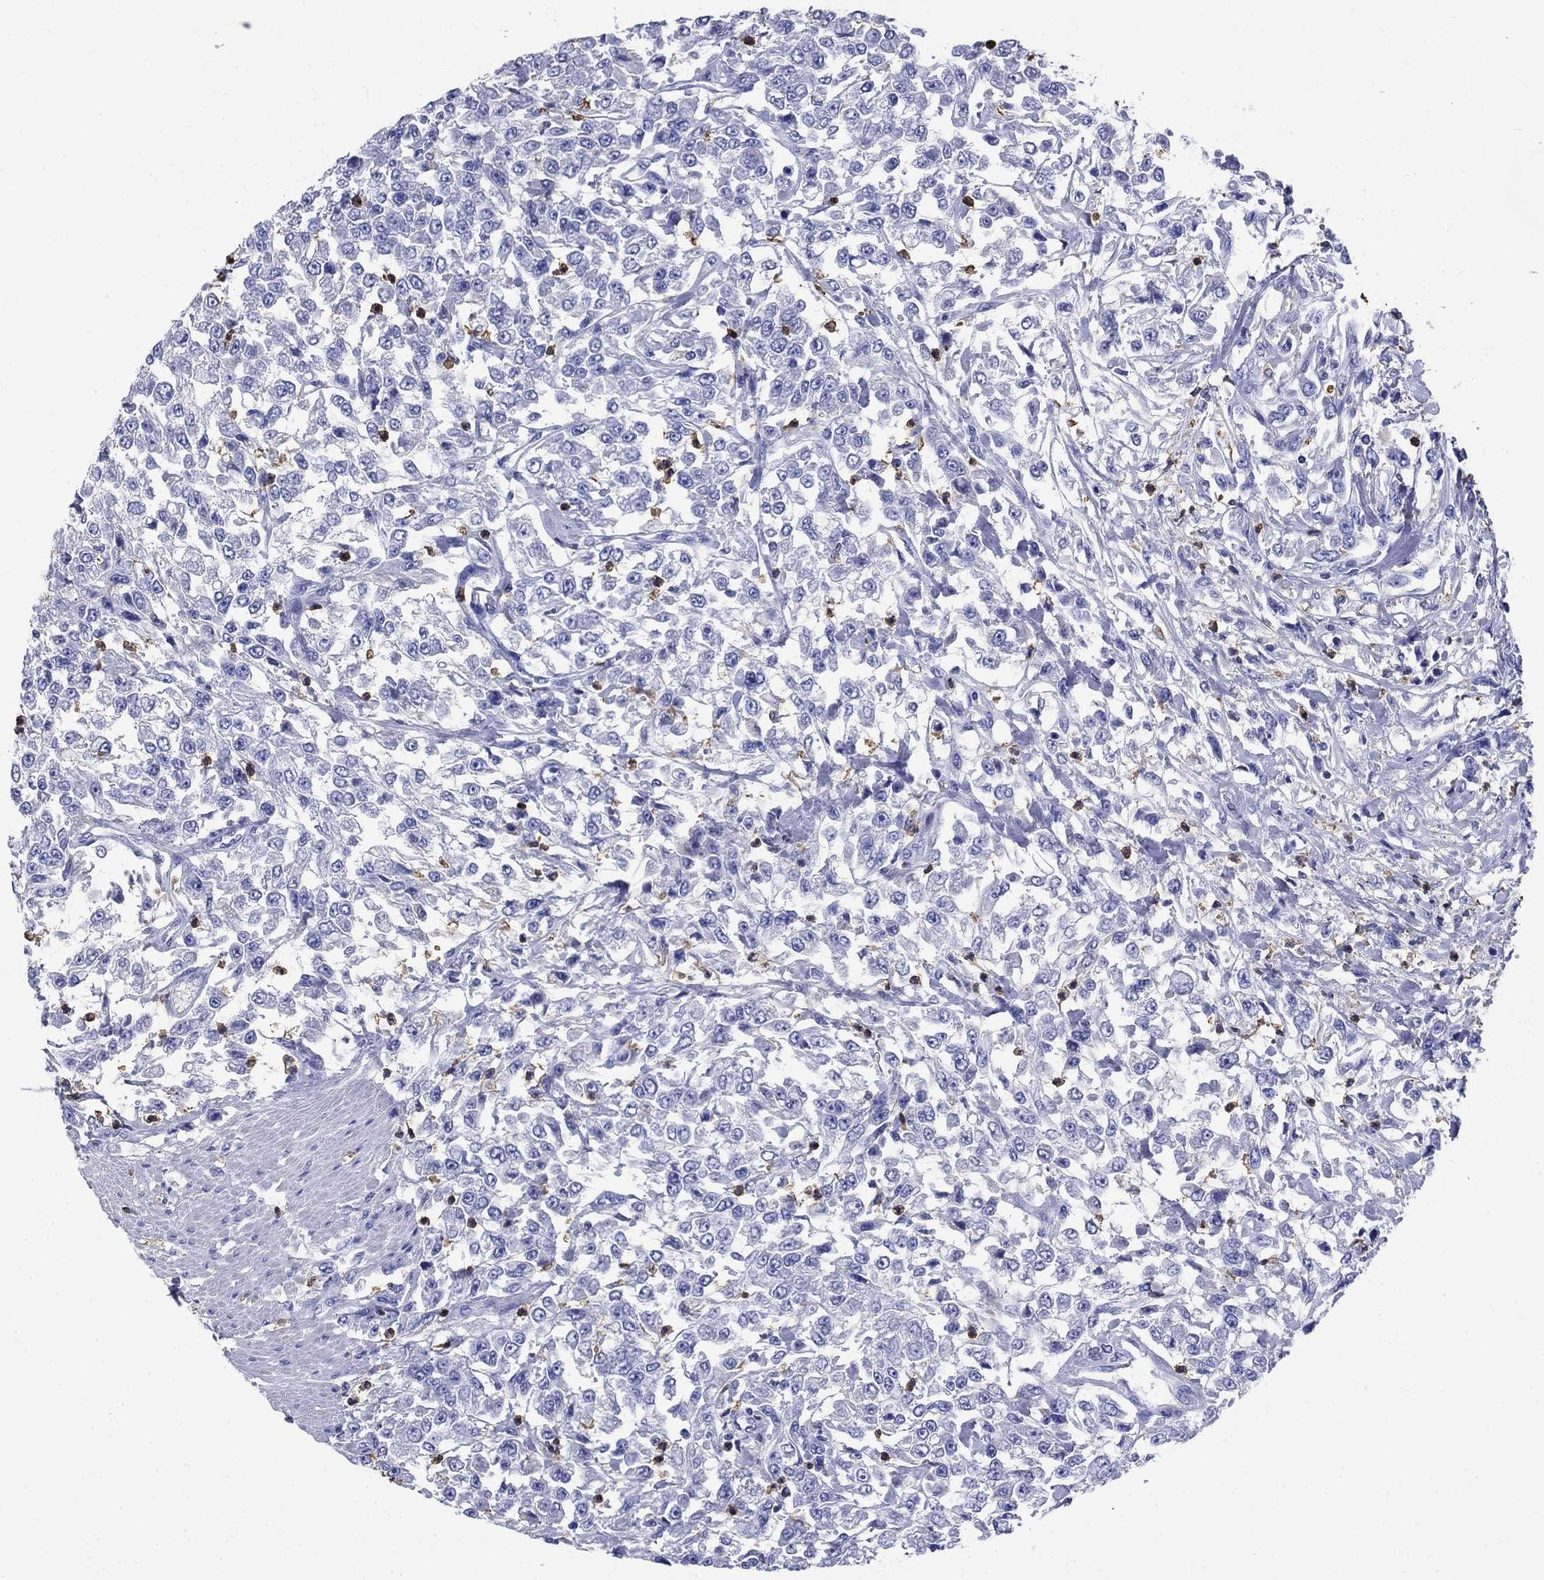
{"staining": {"intensity": "negative", "quantity": "none", "location": "none"}, "tissue": "urothelial cancer", "cell_type": "Tumor cells", "image_type": "cancer", "snomed": [{"axis": "morphology", "description": "Urothelial carcinoma, High grade"}, {"axis": "topography", "description": "Urinary bladder"}], "caption": "Urothelial cancer stained for a protein using immunohistochemistry displays no expression tumor cells.", "gene": "TFR2", "patient": {"sex": "male", "age": 46}}